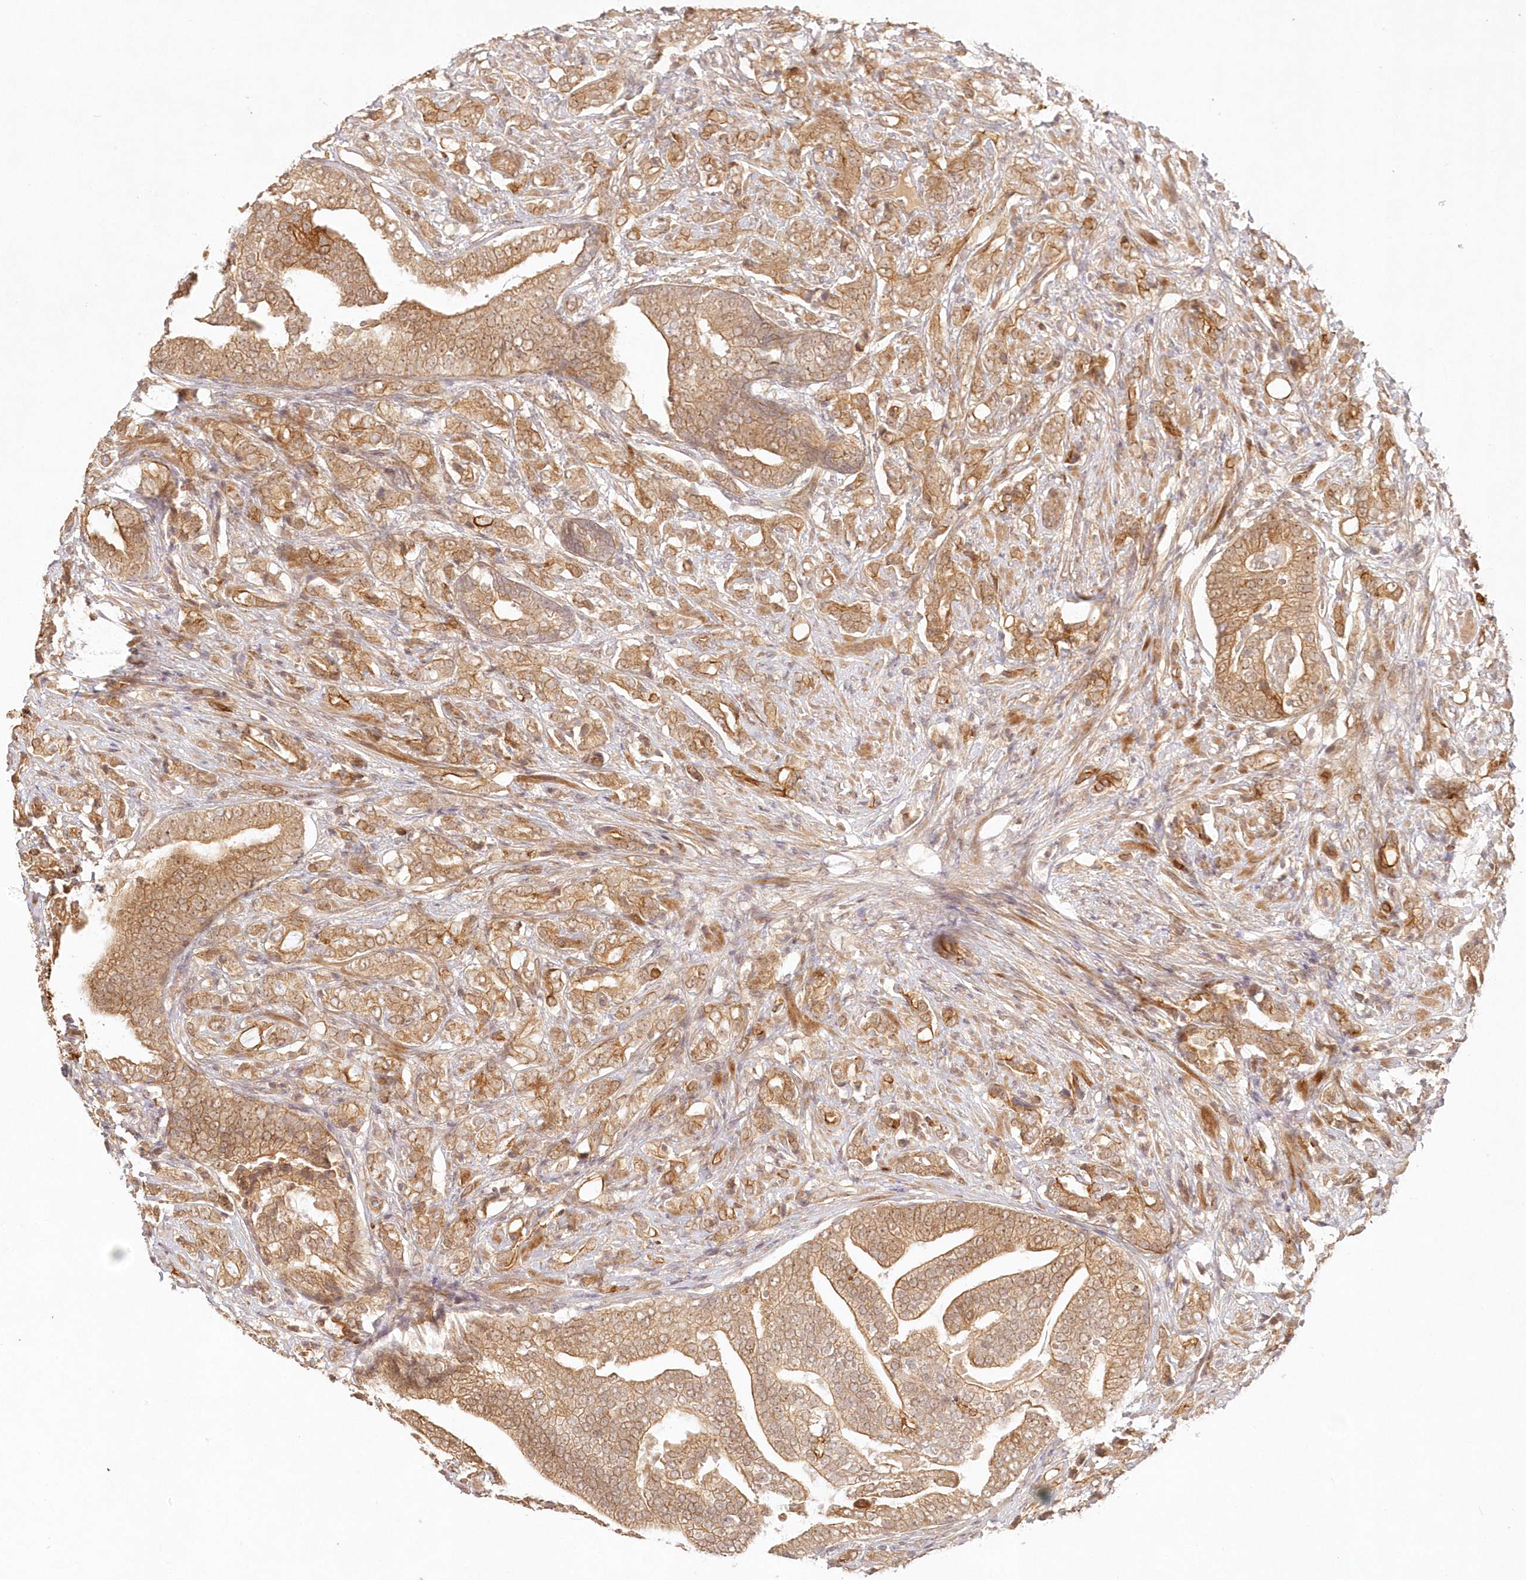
{"staining": {"intensity": "moderate", "quantity": ">75%", "location": "cytoplasmic/membranous"}, "tissue": "prostate cancer", "cell_type": "Tumor cells", "image_type": "cancer", "snomed": [{"axis": "morphology", "description": "Adenocarcinoma, High grade"}, {"axis": "topography", "description": "Prostate"}], "caption": "The image displays immunohistochemical staining of high-grade adenocarcinoma (prostate). There is moderate cytoplasmic/membranous staining is present in approximately >75% of tumor cells. The staining was performed using DAB (3,3'-diaminobenzidine), with brown indicating positive protein expression. Nuclei are stained blue with hematoxylin.", "gene": "KIAA0232", "patient": {"sex": "male", "age": 57}}